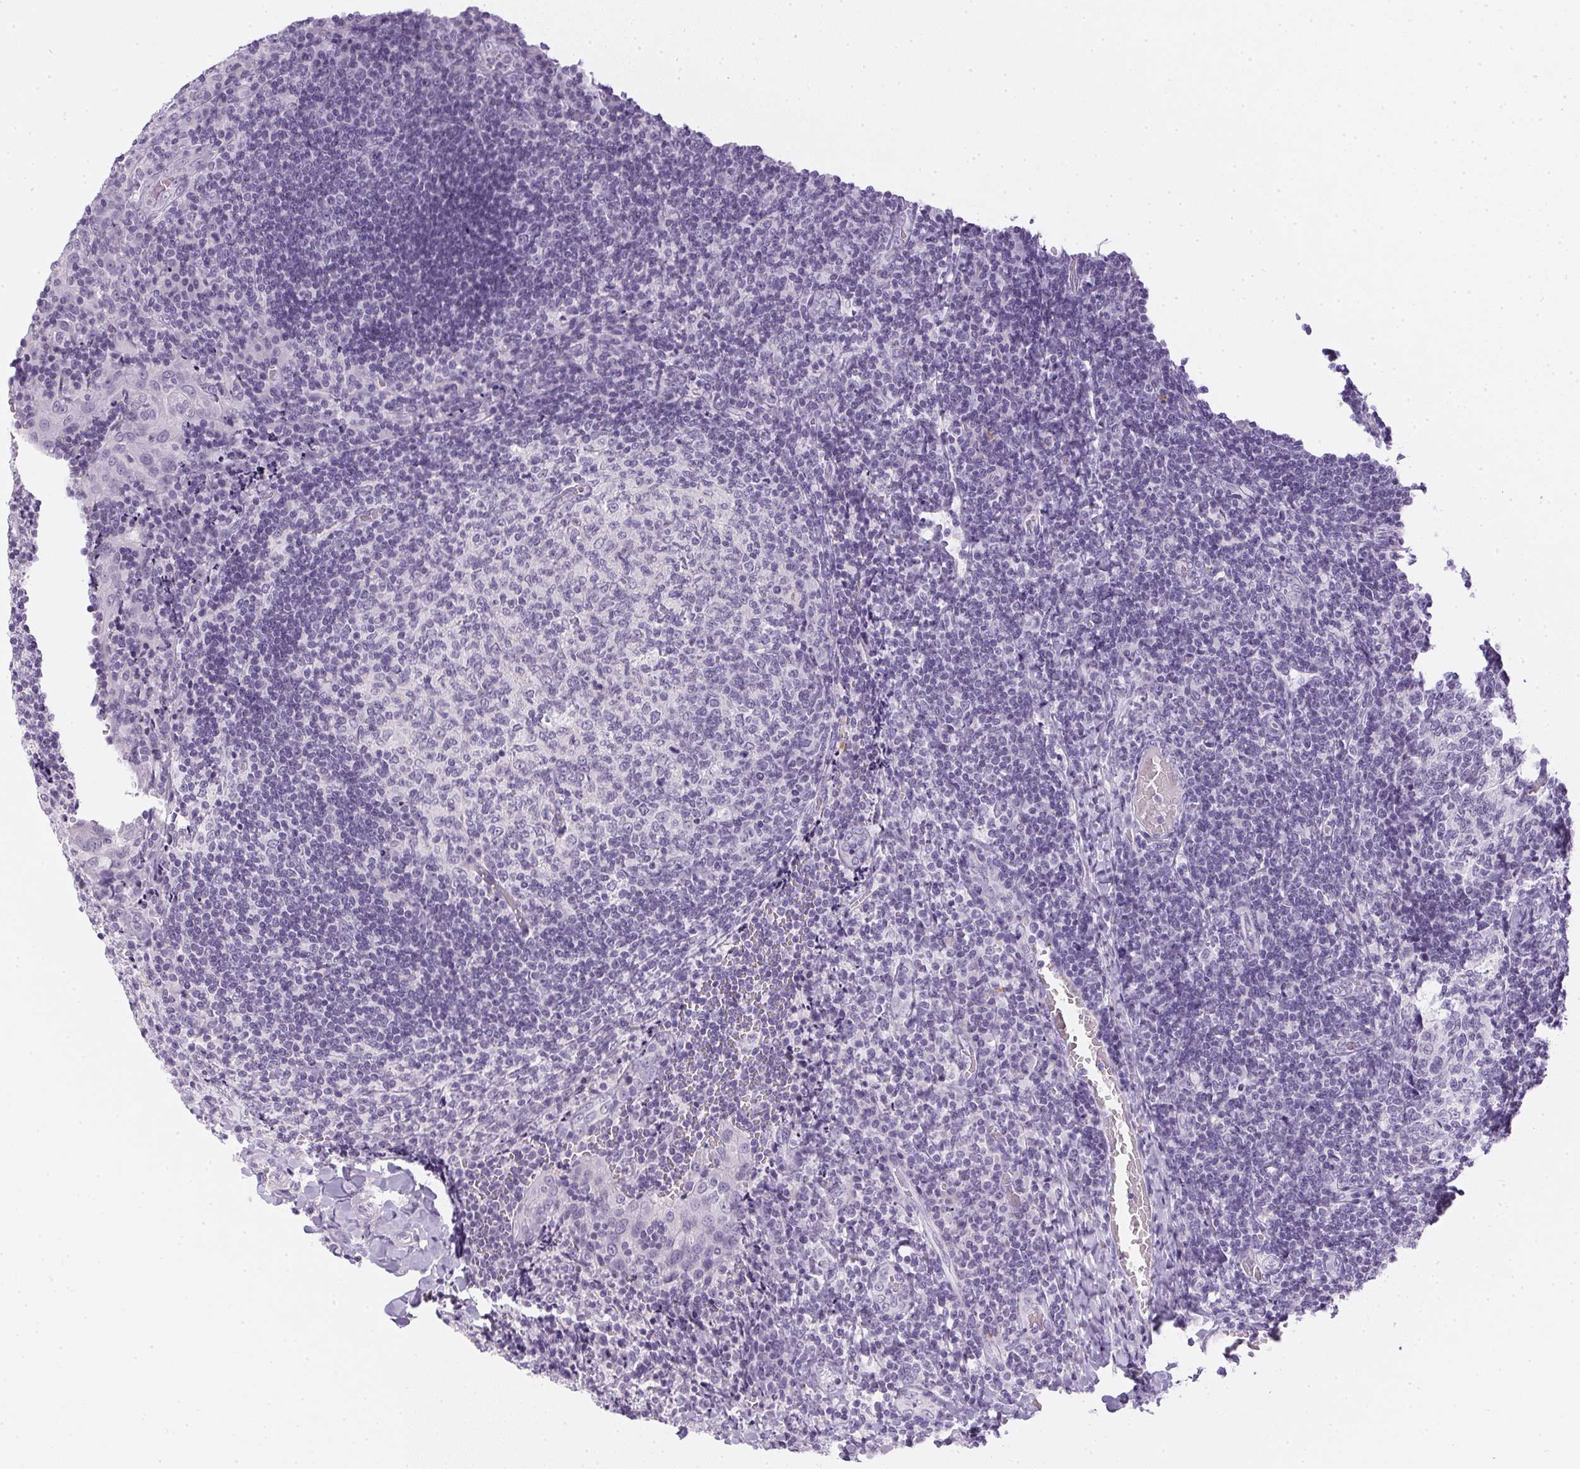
{"staining": {"intensity": "negative", "quantity": "none", "location": "none"}, "tissue": "tonsil", "cell_type": "Germinal center cells", "image_type": "normal", "snomed": [{"axis": "morphology", "description": "Normal tissue, NOS"}, {"axis": "topography", "description": "Tonsil"}], "caption": "Immunohistochemistry (IHC) image of normal human tonsil stained for a protein (brown), which displays no expression in germinal center cells.", "gene": "PPY", "patient": {"sex": "male", "age": 17}}